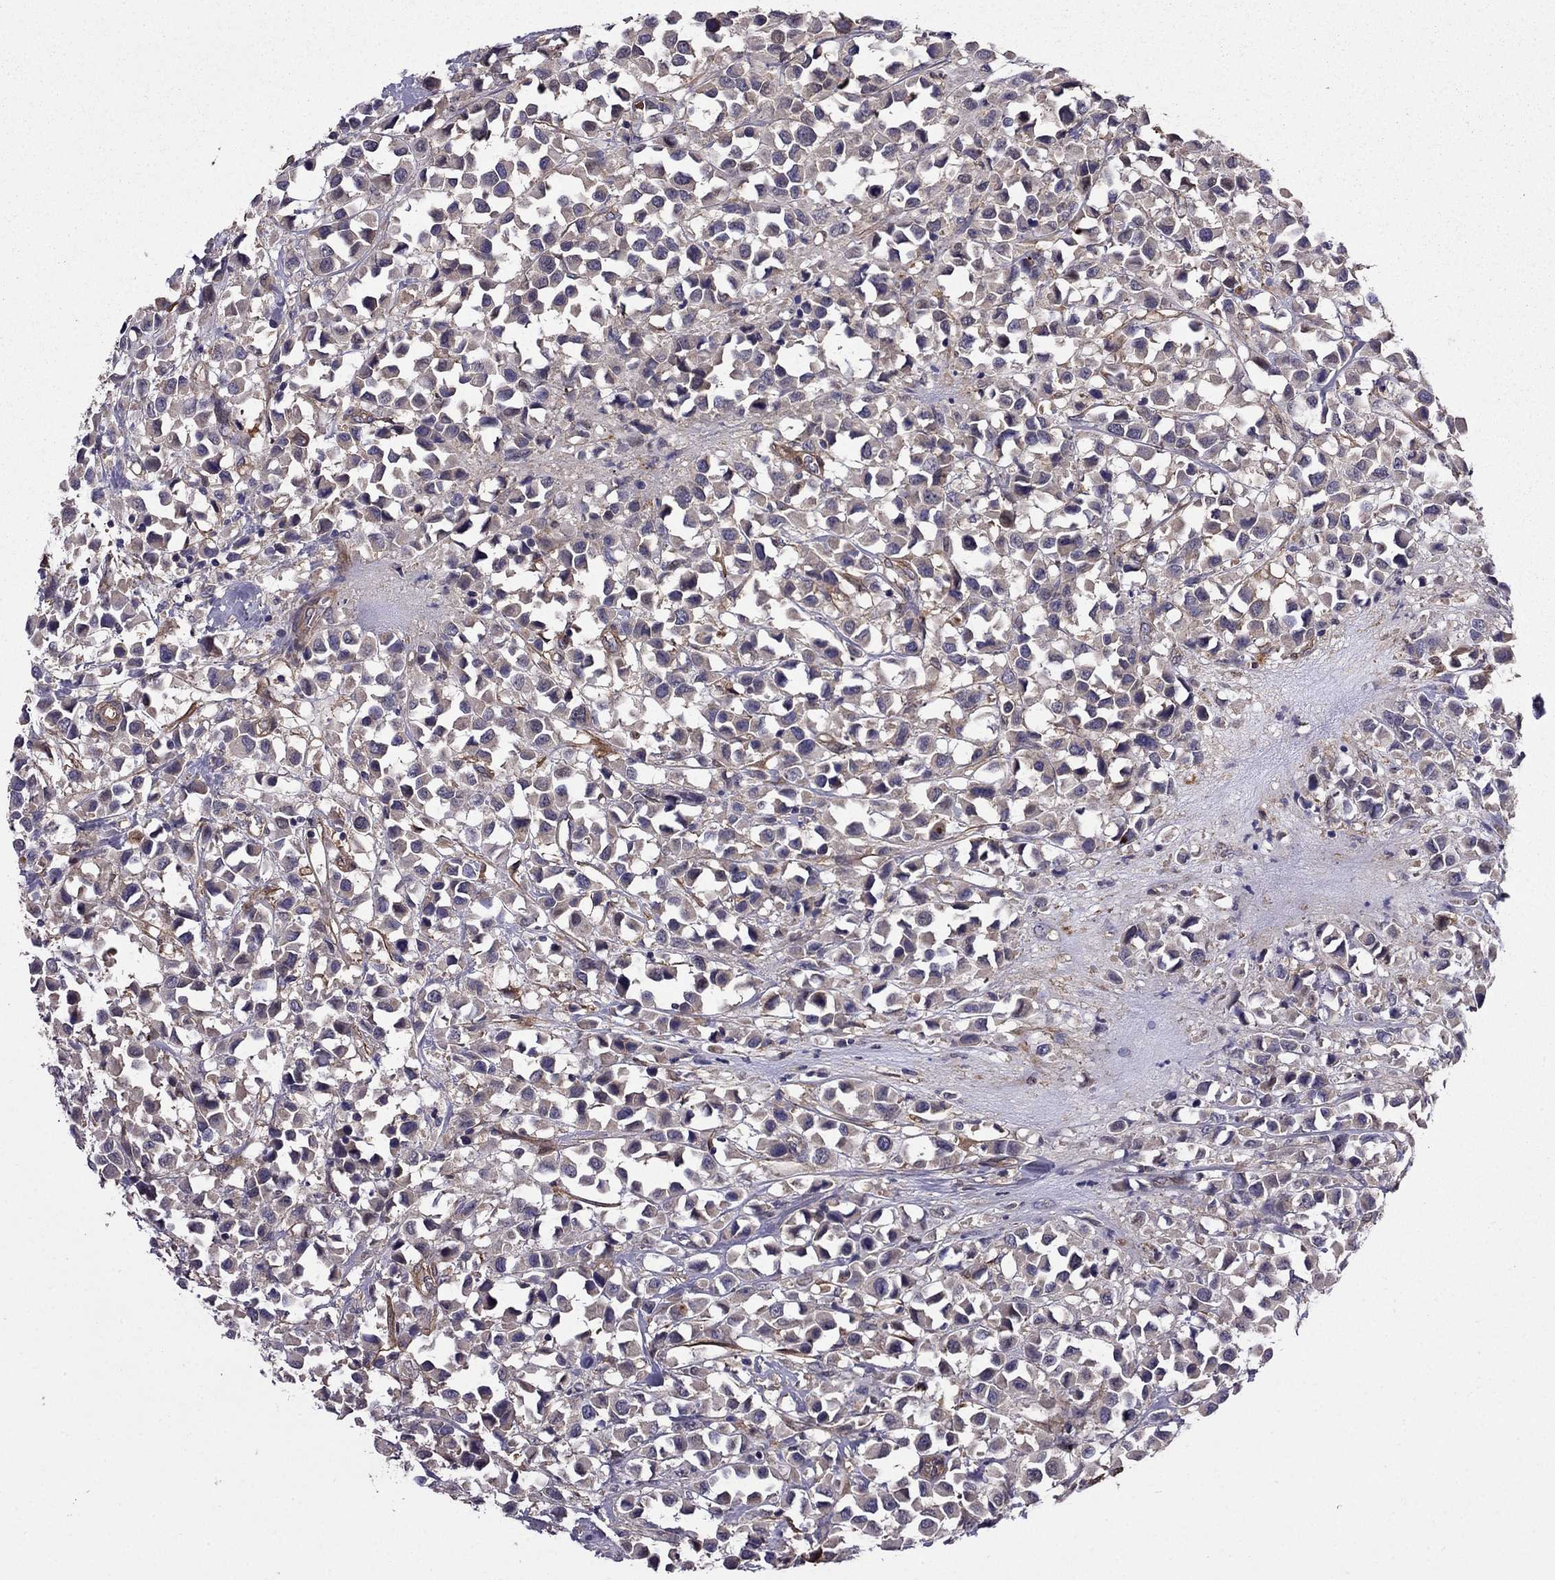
{"staining": {"intensity": "negative", "quantity": "none", "location": "none"}, "tissue": "breast cancer", "cell_type": "Tumor cells", "image_type": "cancer", "snomed": [{"axis": "morphology", "description": "Duct carcinoma"}, {"axis": "topography", "description": "Breast"}], "caption": "Tumor cells show no significant protein staining in breast cancer (infiltrating ductal carcinoma).", "gene": "ITGB1", "patient": {"sex": "female", "age": 61}}